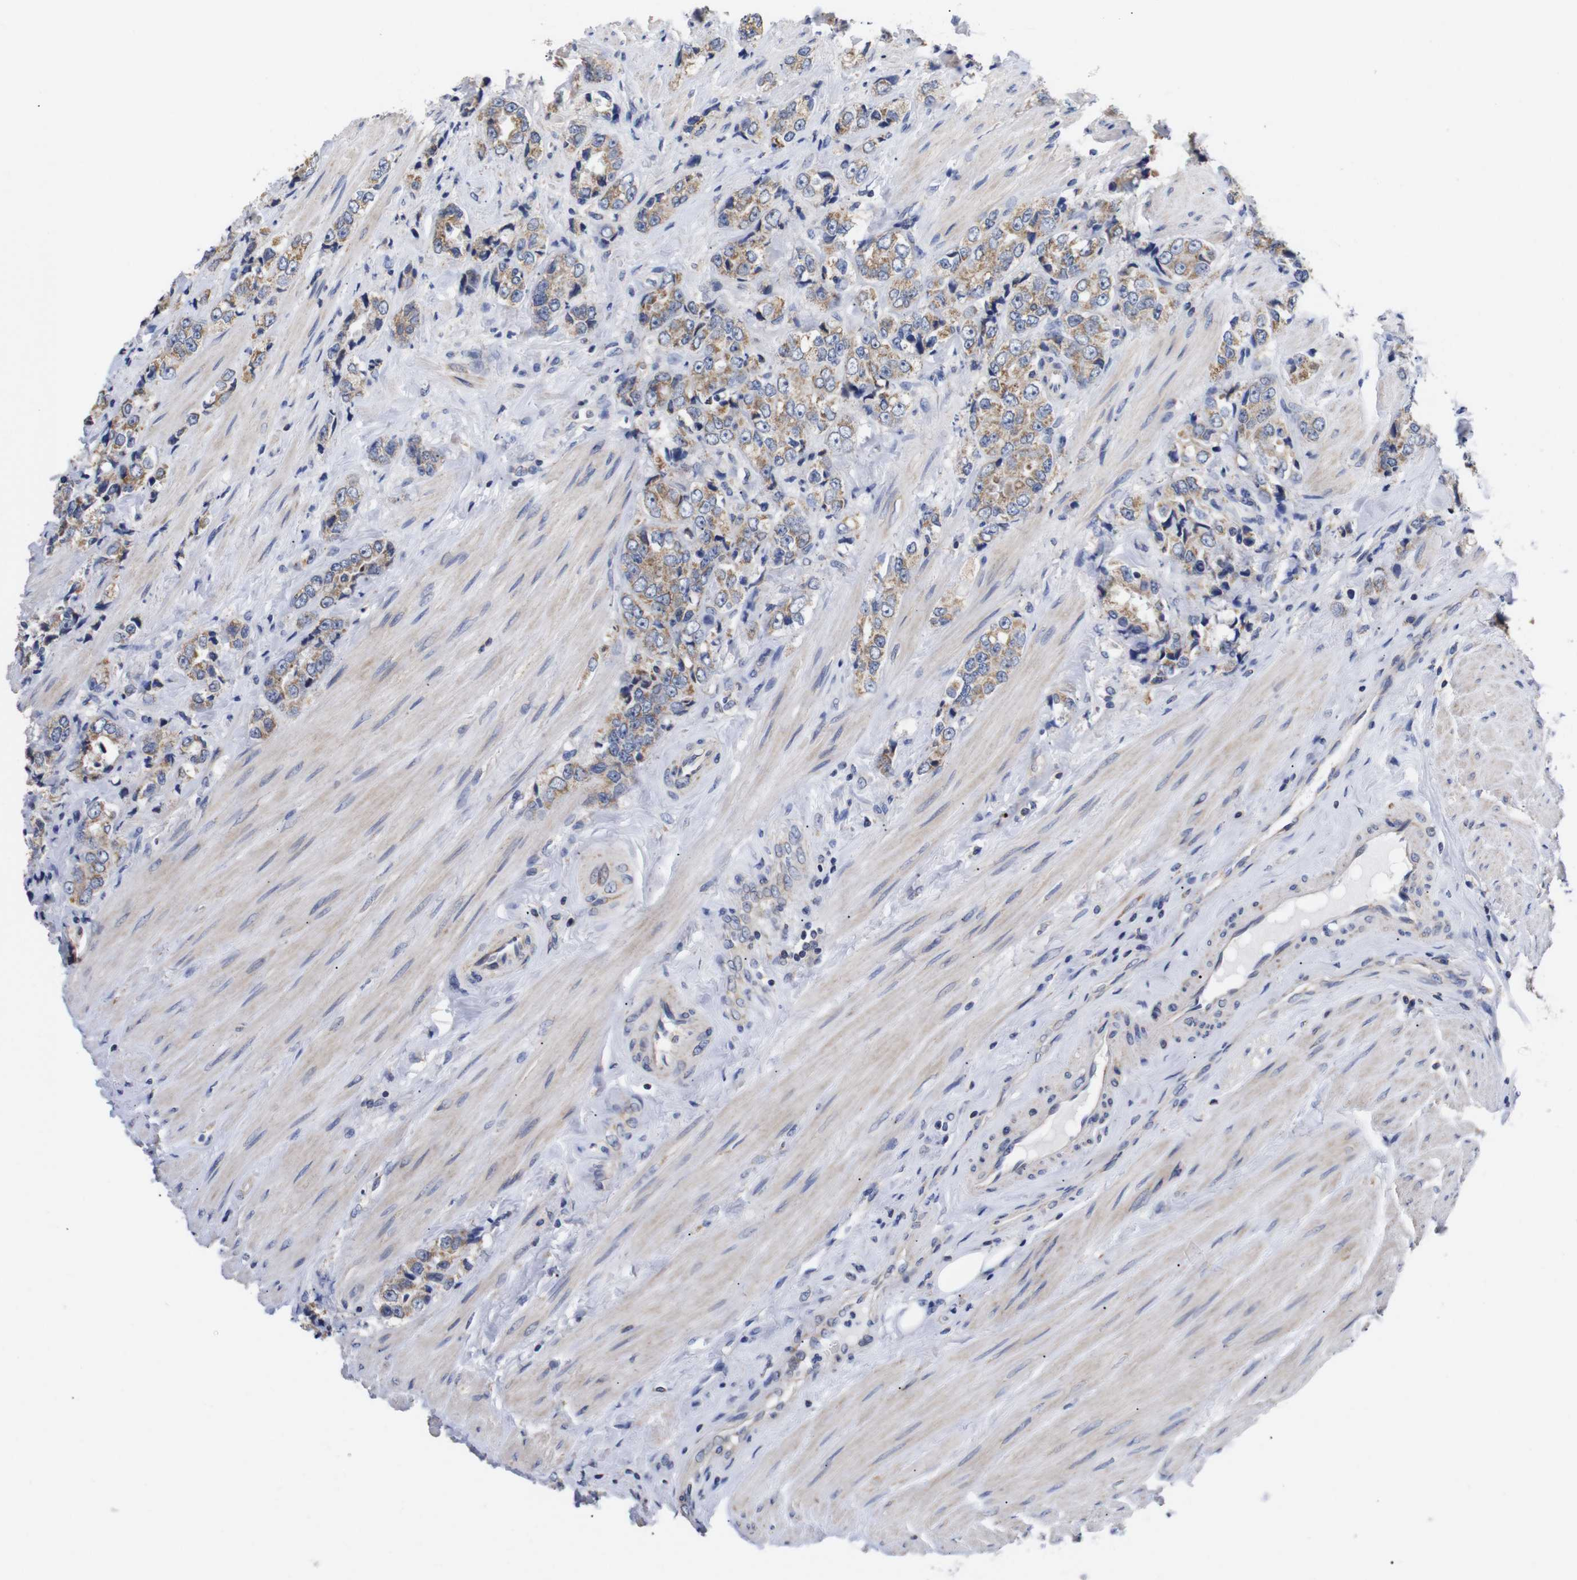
{"staining": {"intensity": "moderate", "quantity": ">75%", "location": "cytoplasmic/membranous"}, "tissue": "prostate cancer", "cell_type": "Tumor cells", "image_type": "cancer", "snomed": [{"axis": "morphology", "description": "Adenocarcinoma, High grade"}, {"axis": "topography", "description": "Prostate"}], "caption": "A brown stain shows moderate cytoplasmic/membranous staining of a protein in human high-grade adenocarcinoma (prostate) tumor cells.", "gene": "OPN3", "patient": {"sex": "male", "age": 61}}